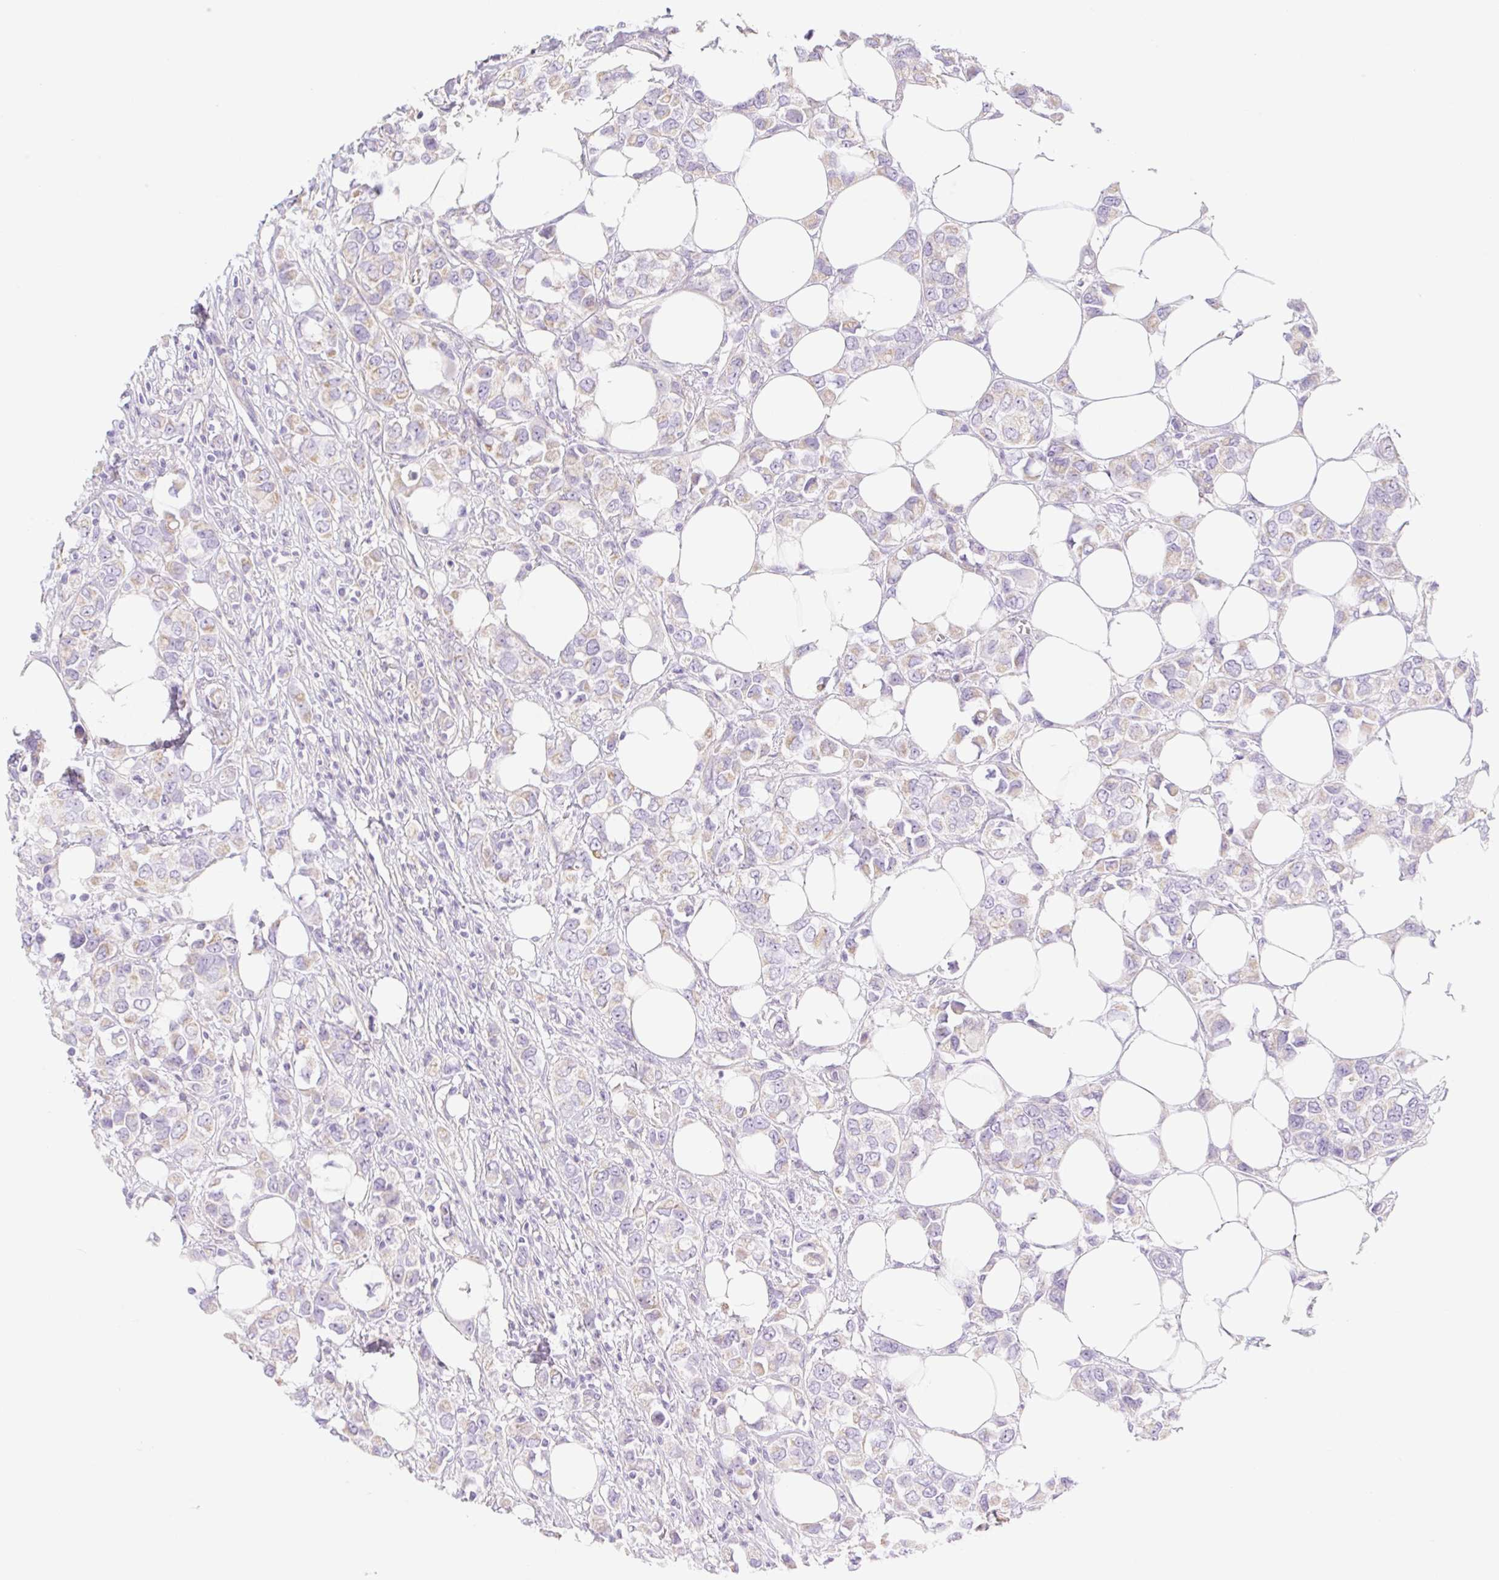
{"staining": {"intensity": "negative", "quantity": "none", "location": "none"}, "tissue": "breast cancer", "cell_type": "Tumor cells", "image_type": "cancer", "snomed": [{"axis": "morphology", "description": "Lobular carcinoma"}, {"axis": "topography", "description": "Breast"}], "caption": "This histopathology image is of breast lobular carcinoma stained with immunohistochemistry (IHC) to label a protein in brown with the nuclei are counter-stained blue. There is no expression in tumor cells. (IHC, brightfield microscopy, high magnification).", "gene": "LYVE1", "patient": {"sex": "female", "age": 91}}